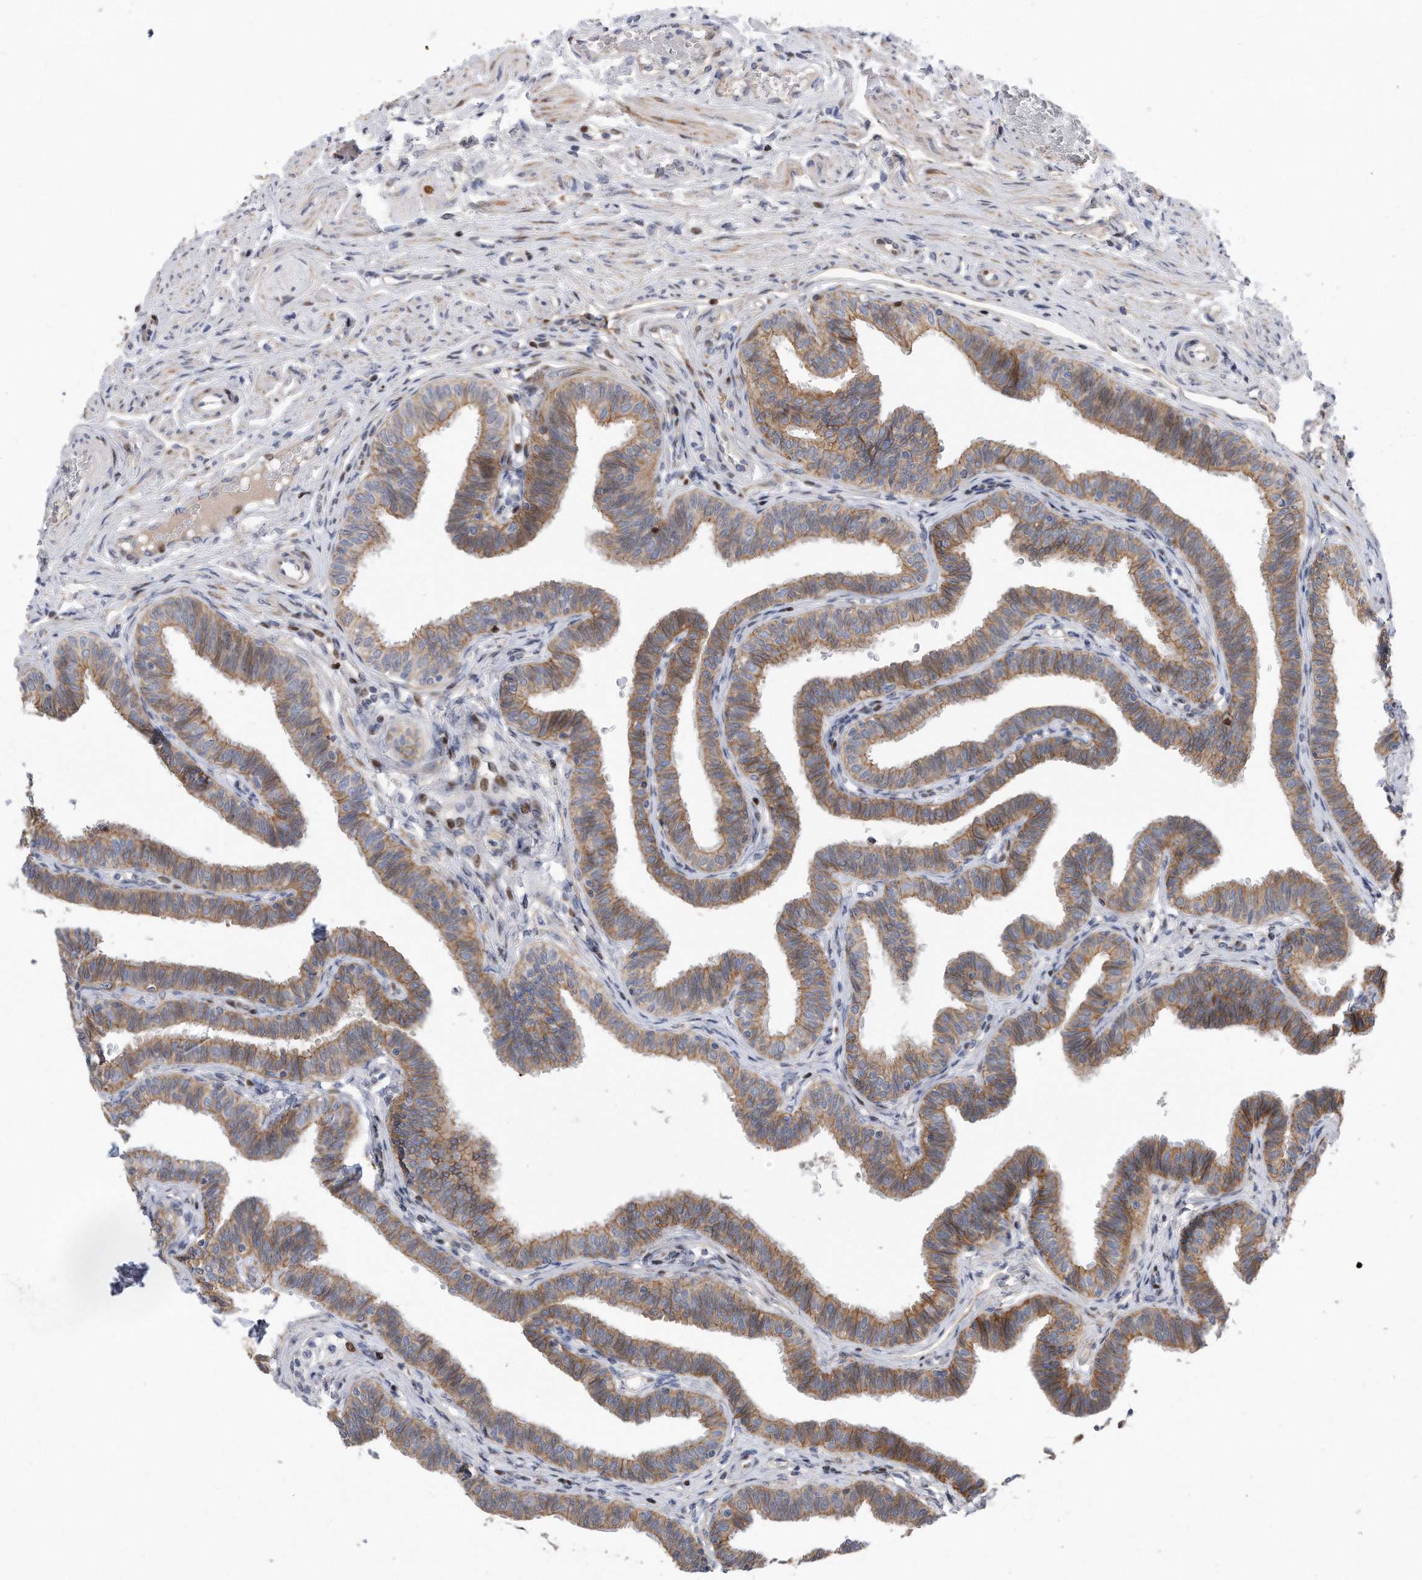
{"staining": {"intensity": "weak", "quantity": ">75%", "location": "cytoplasmic/membranous"}, "tissue": "fallopian tube", "cell_type": "Glandular cells", "image_type": "normal", "snomed": [{"axis": "morphology", "description": "Normal tissue, NOS"}, {"axis": "topography", "description": "Fallopian tube"}, {"axis": "topography", "description": "Ovary"}], "caption": "The photomicrograph demonstrates staining of normal fallopian tube, revealing weak cytoplasmic/membranous protein positivity (brown color) within glandular cells.", "gene": "CDH12", "patient": {"sex": "female", "age": 23}}